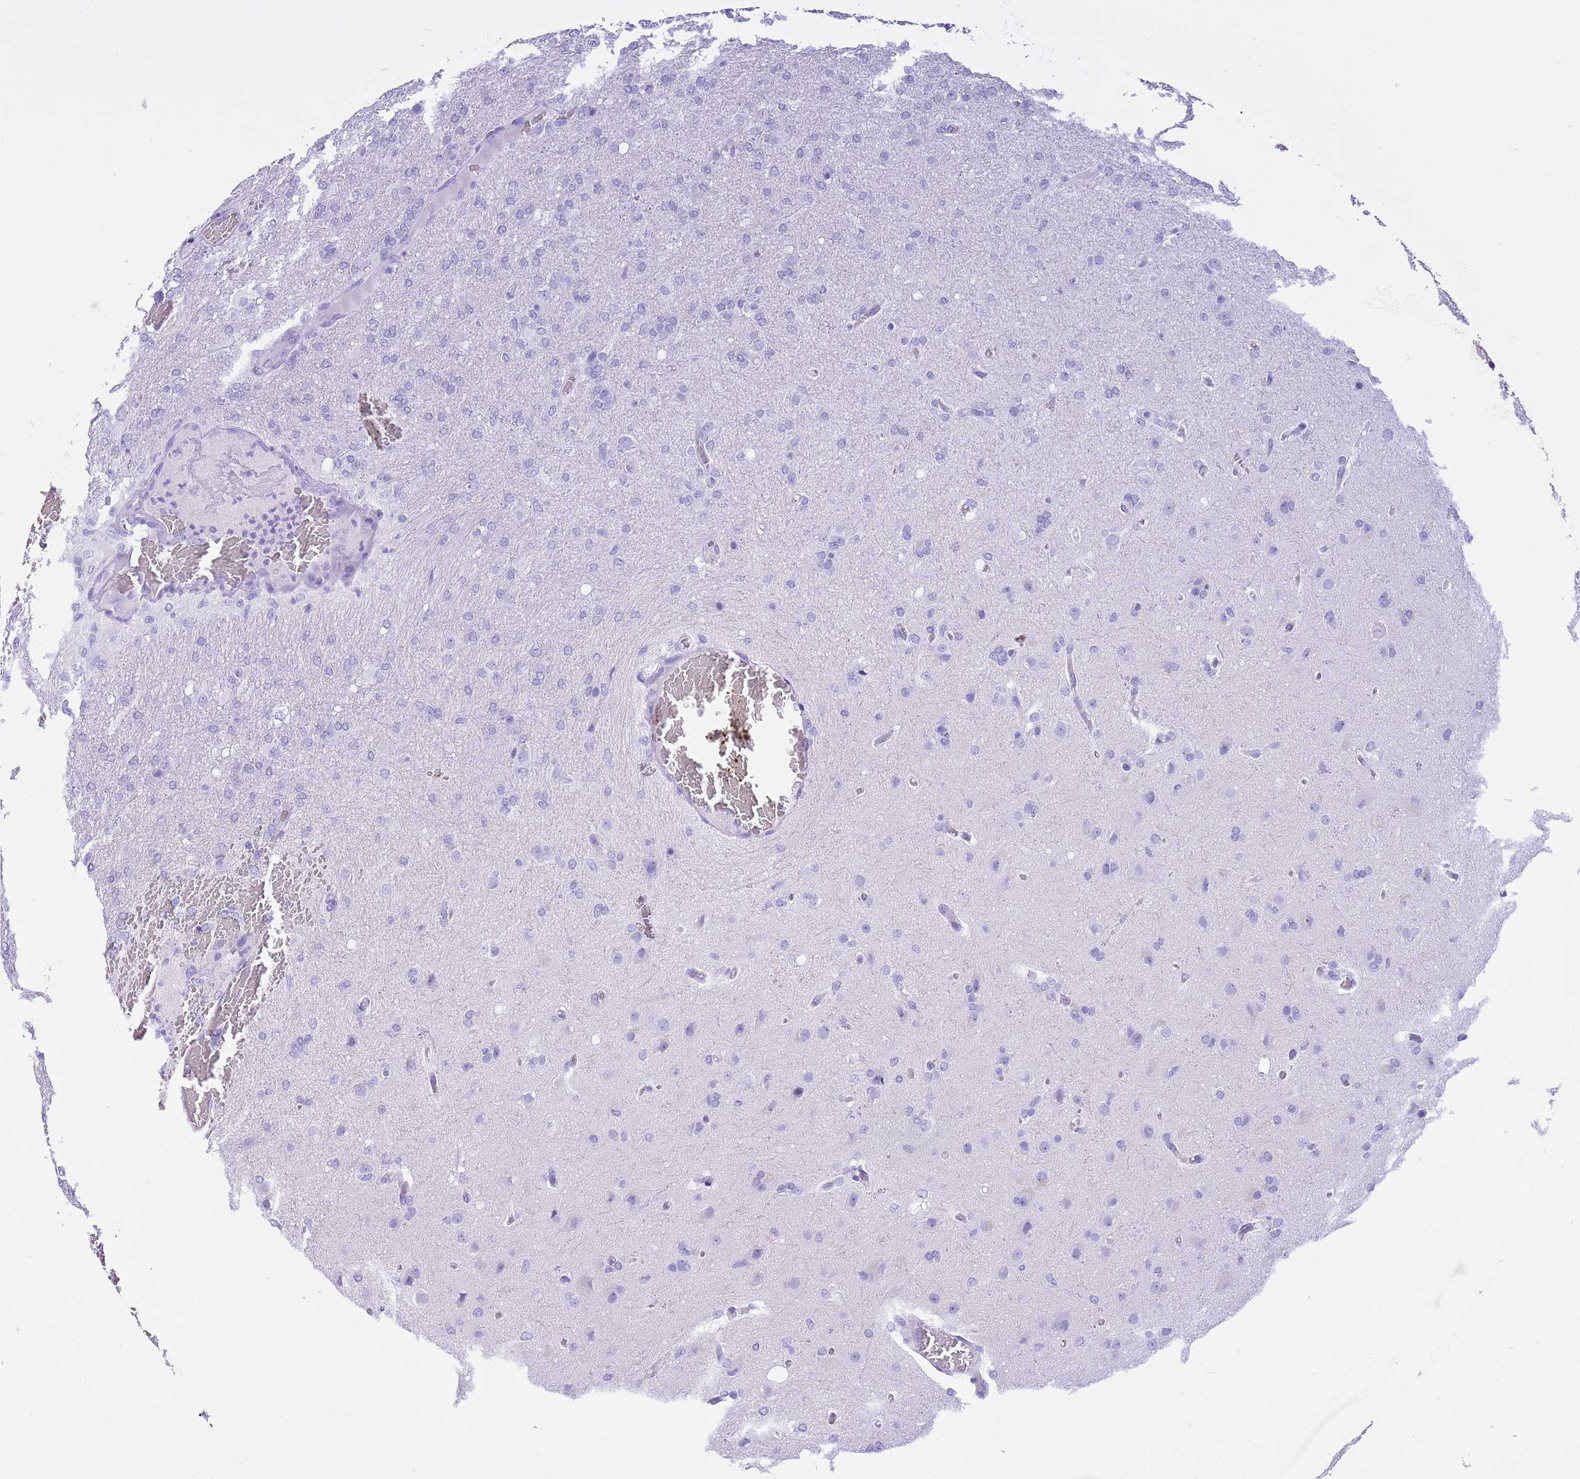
{"staining": {"intensity": "negative", "quantity": "none", "location": "none"}, "tissue": "glioma", "cell_type": "Tumor cells", "image_type": "cancer", "snomed": [{"axis": "morphology", "description": "Glioma, malignant, High grade"}, {"axis": "topography", "description": "Brain"}], "caption": "An immunohistochemistry histopathology image of high-grade glioma (malignant) is shown. There is no staining in tumor cells of high-grade glioma (malignant).", "gene": "TMEM185B", "patient": {"sex": "female", "age": 74}}